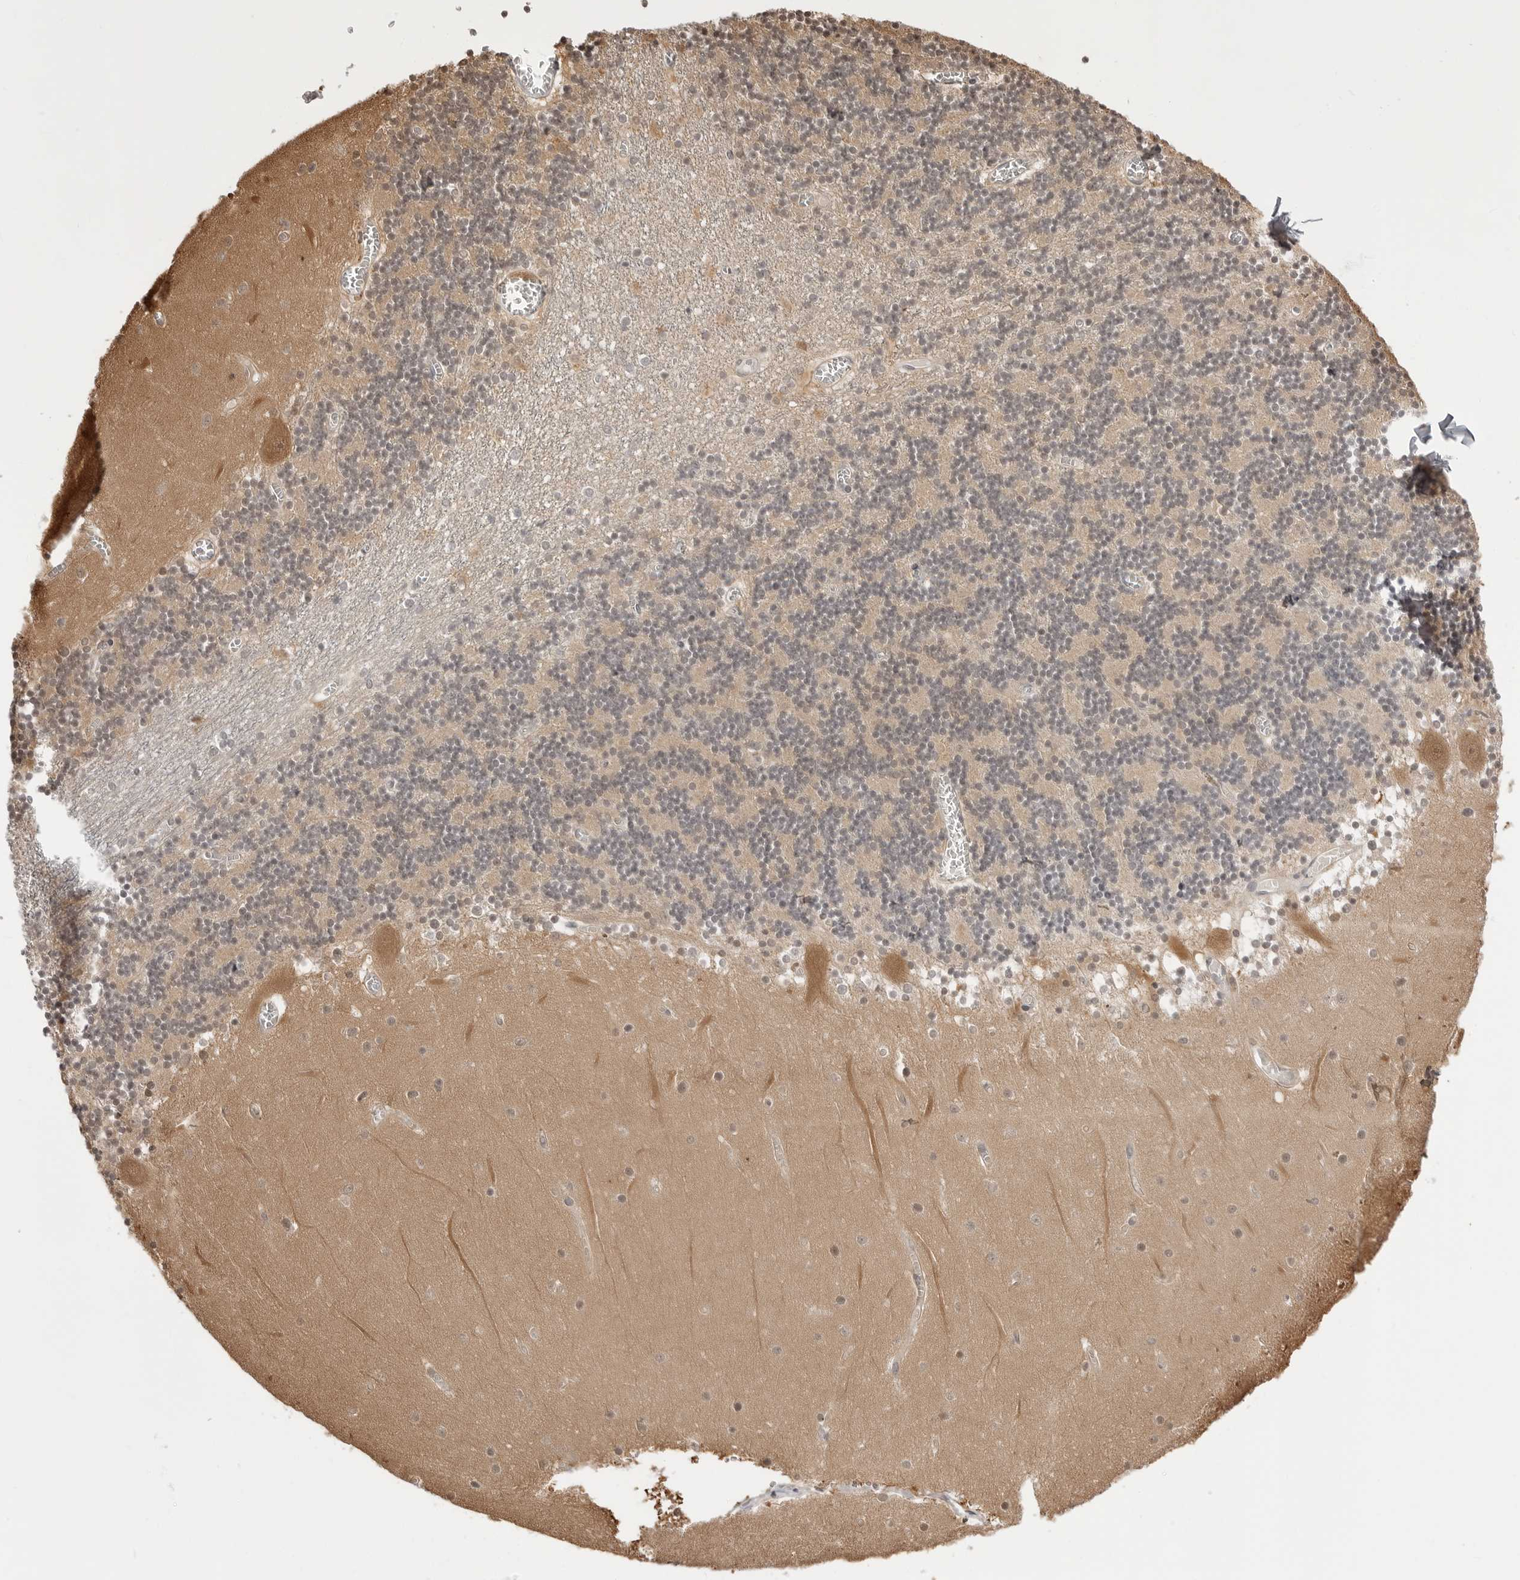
{"staining": {"intensity": "weak", "quantity": "25%-75%", "location": "cytoplasmic/membranous,nuclear"}, "tissue": "cerebellum", "cell_type": "Cells in granular layer", "image_type": "normal", "snomed": [{"axis": "morphology", "description": "Normal tissue, NOS"}, {"axis": "topography", "description": "Cerebellum"}], "caption": "This image demonstrates IHC staining of normal human cerebellum, with low weak cytoplasmic/membranous,nuclear positivity in approximately 25%-75% of cells in granular layer.", "gene": "YWHAG", "patient": {"sex": "female", "age": 28}}